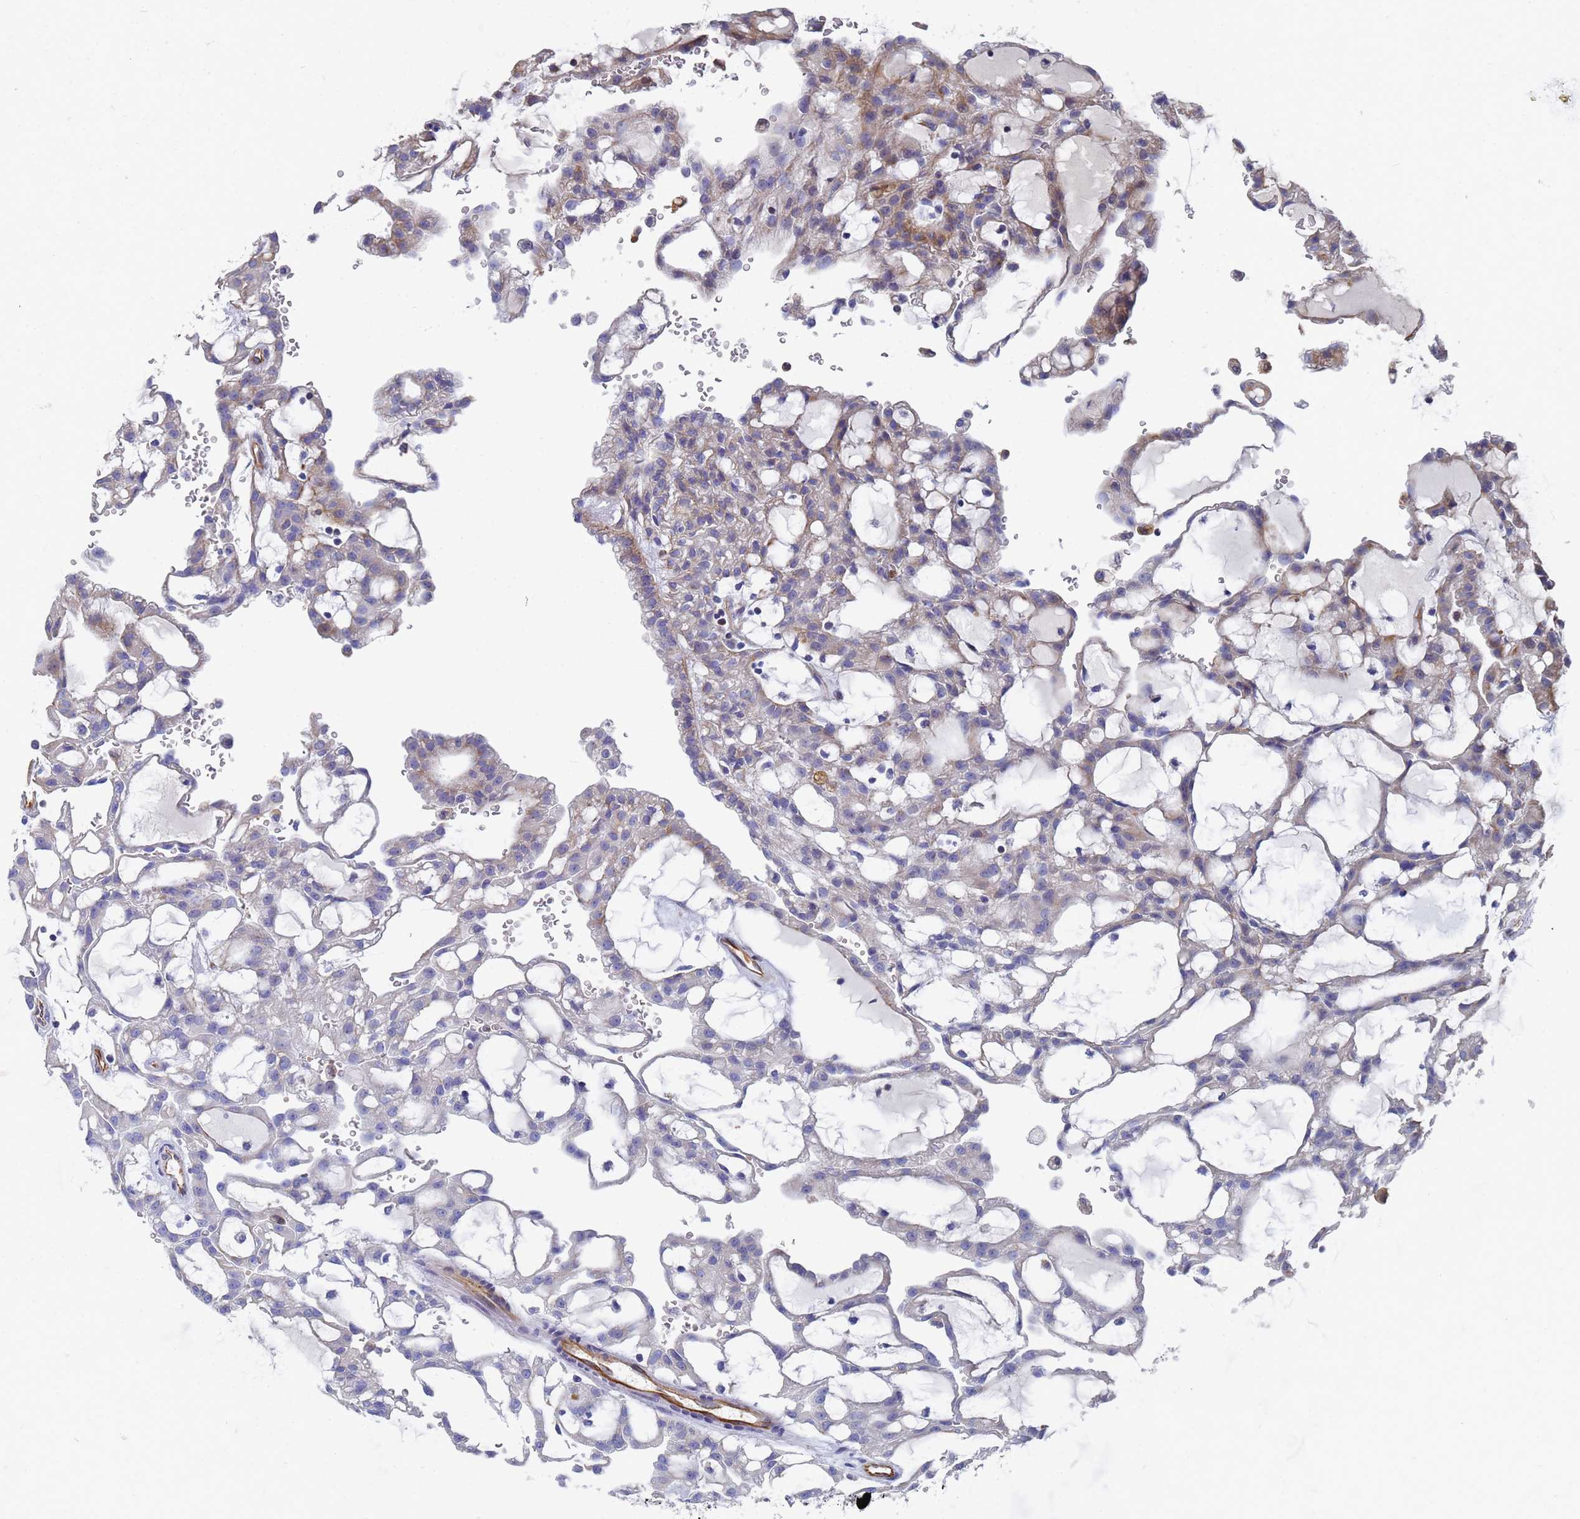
{"staining": {"intensity": "negative", "quantity": "none", "location": "none"}, "tissue": "renal cancer", "cell_type": "Tumor cells", "image_type": "cancer", "snomed": [{"axis": "morphology", "description": "Adenocarcinoma, NOS"}, {"axis": "topography", "description": "Kidney"}], "caption": "Immunohistochemistry (IHC) micrograph of human renal cancer (adenocarcinoma) stained for a protein (brown), which reveals no positivity in tumor cells.", "gene": "SYT13", "patient": {"sex": "male", "age": 63}}